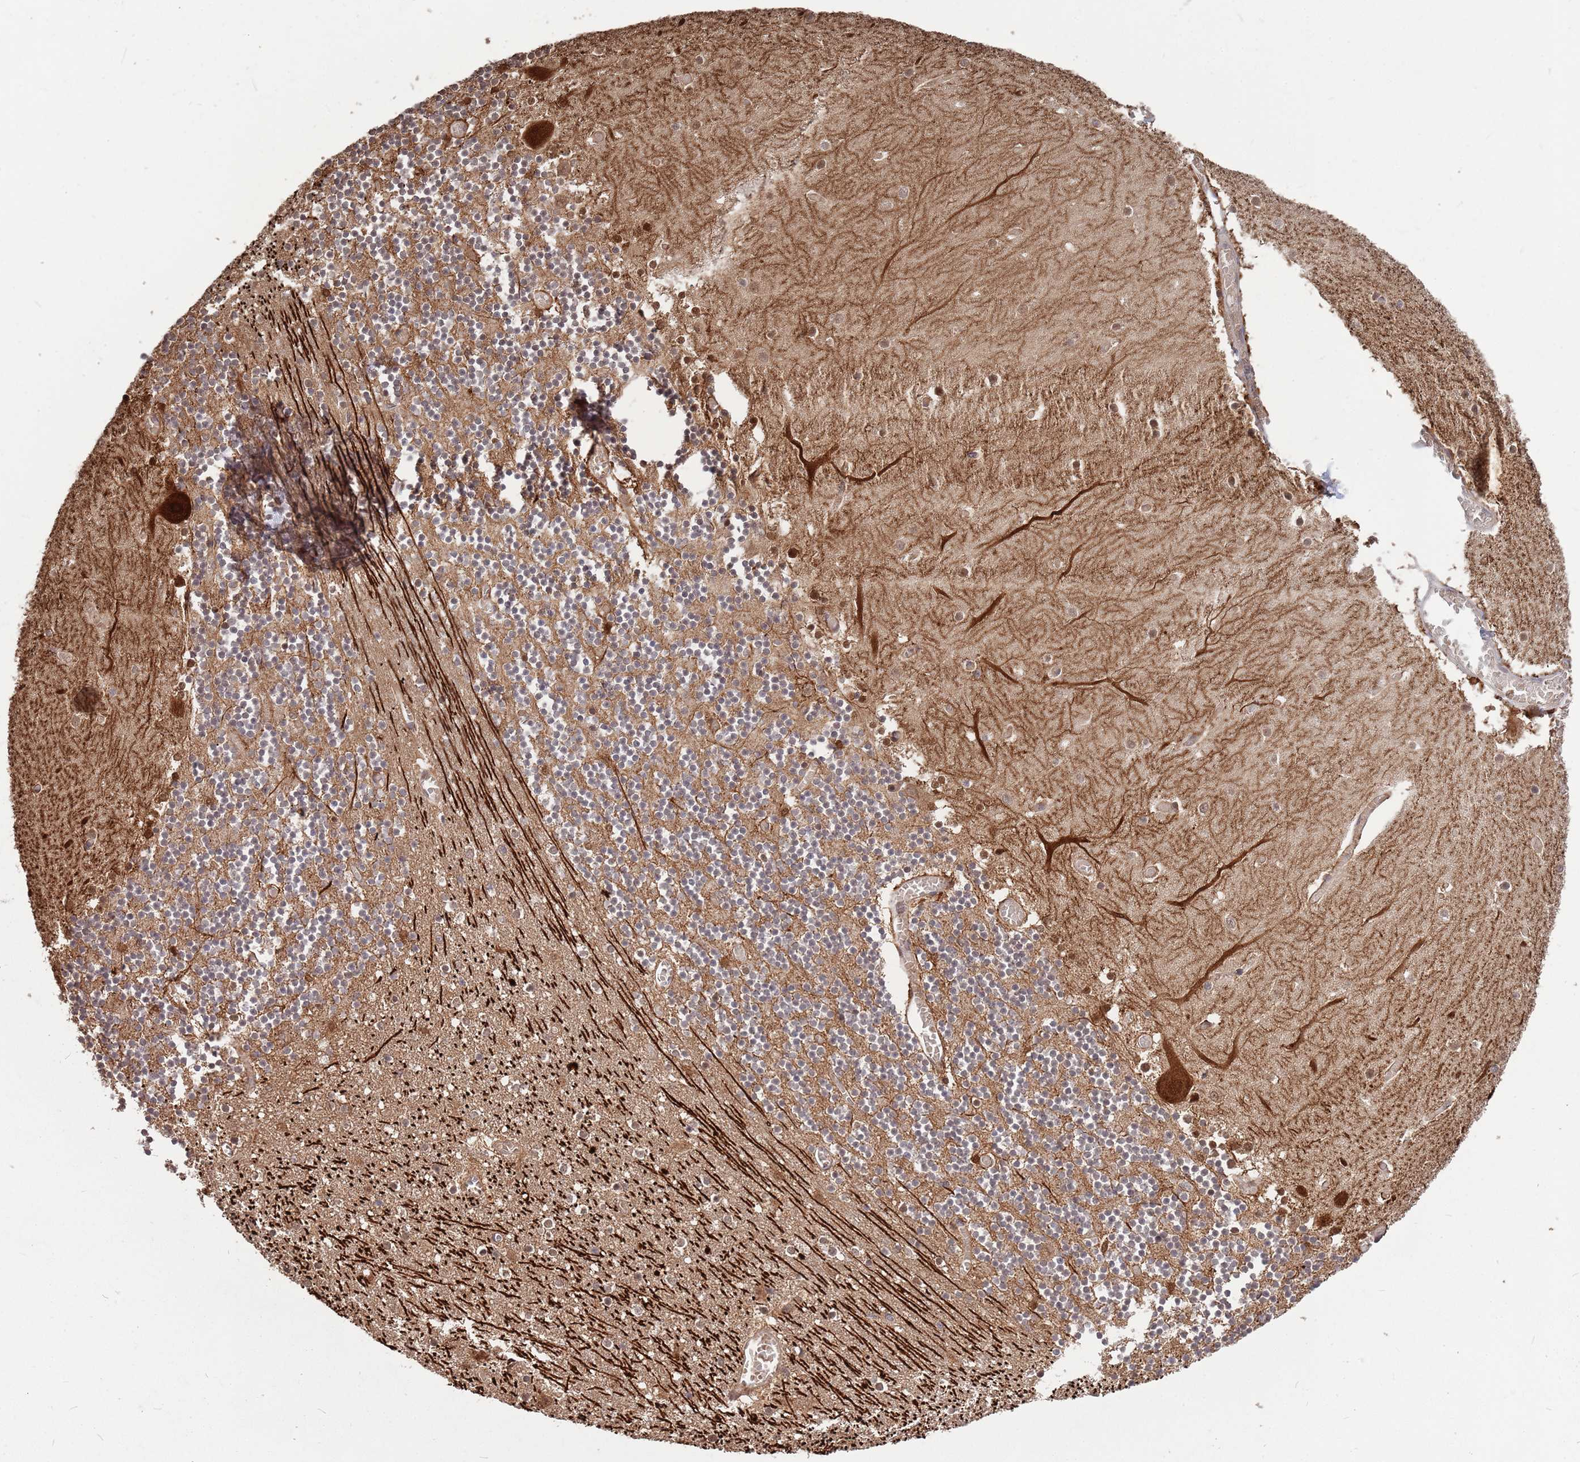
{"staining": {"intensity": "moderate", "quantity": "25%-75%", "location": "cytoplasmic/membranous"}, "tissue": "cerebellum", "cell_type": "Cells in granular layer", "image_type": "normal", "snomed": [{"axis": "morphology", "description": "Normal tissue, NOS"}, {"axis": "topography", "description": "Cerebellum"}], "caption": "Cells in granular layer demonstrate medium levels of moderate cytoplasmic/membranous staining in about 25%-75% of cells in unremarkable human cerebellum.", "gene": "SALL1", "patient": {"sex": "female", "age": 28}}